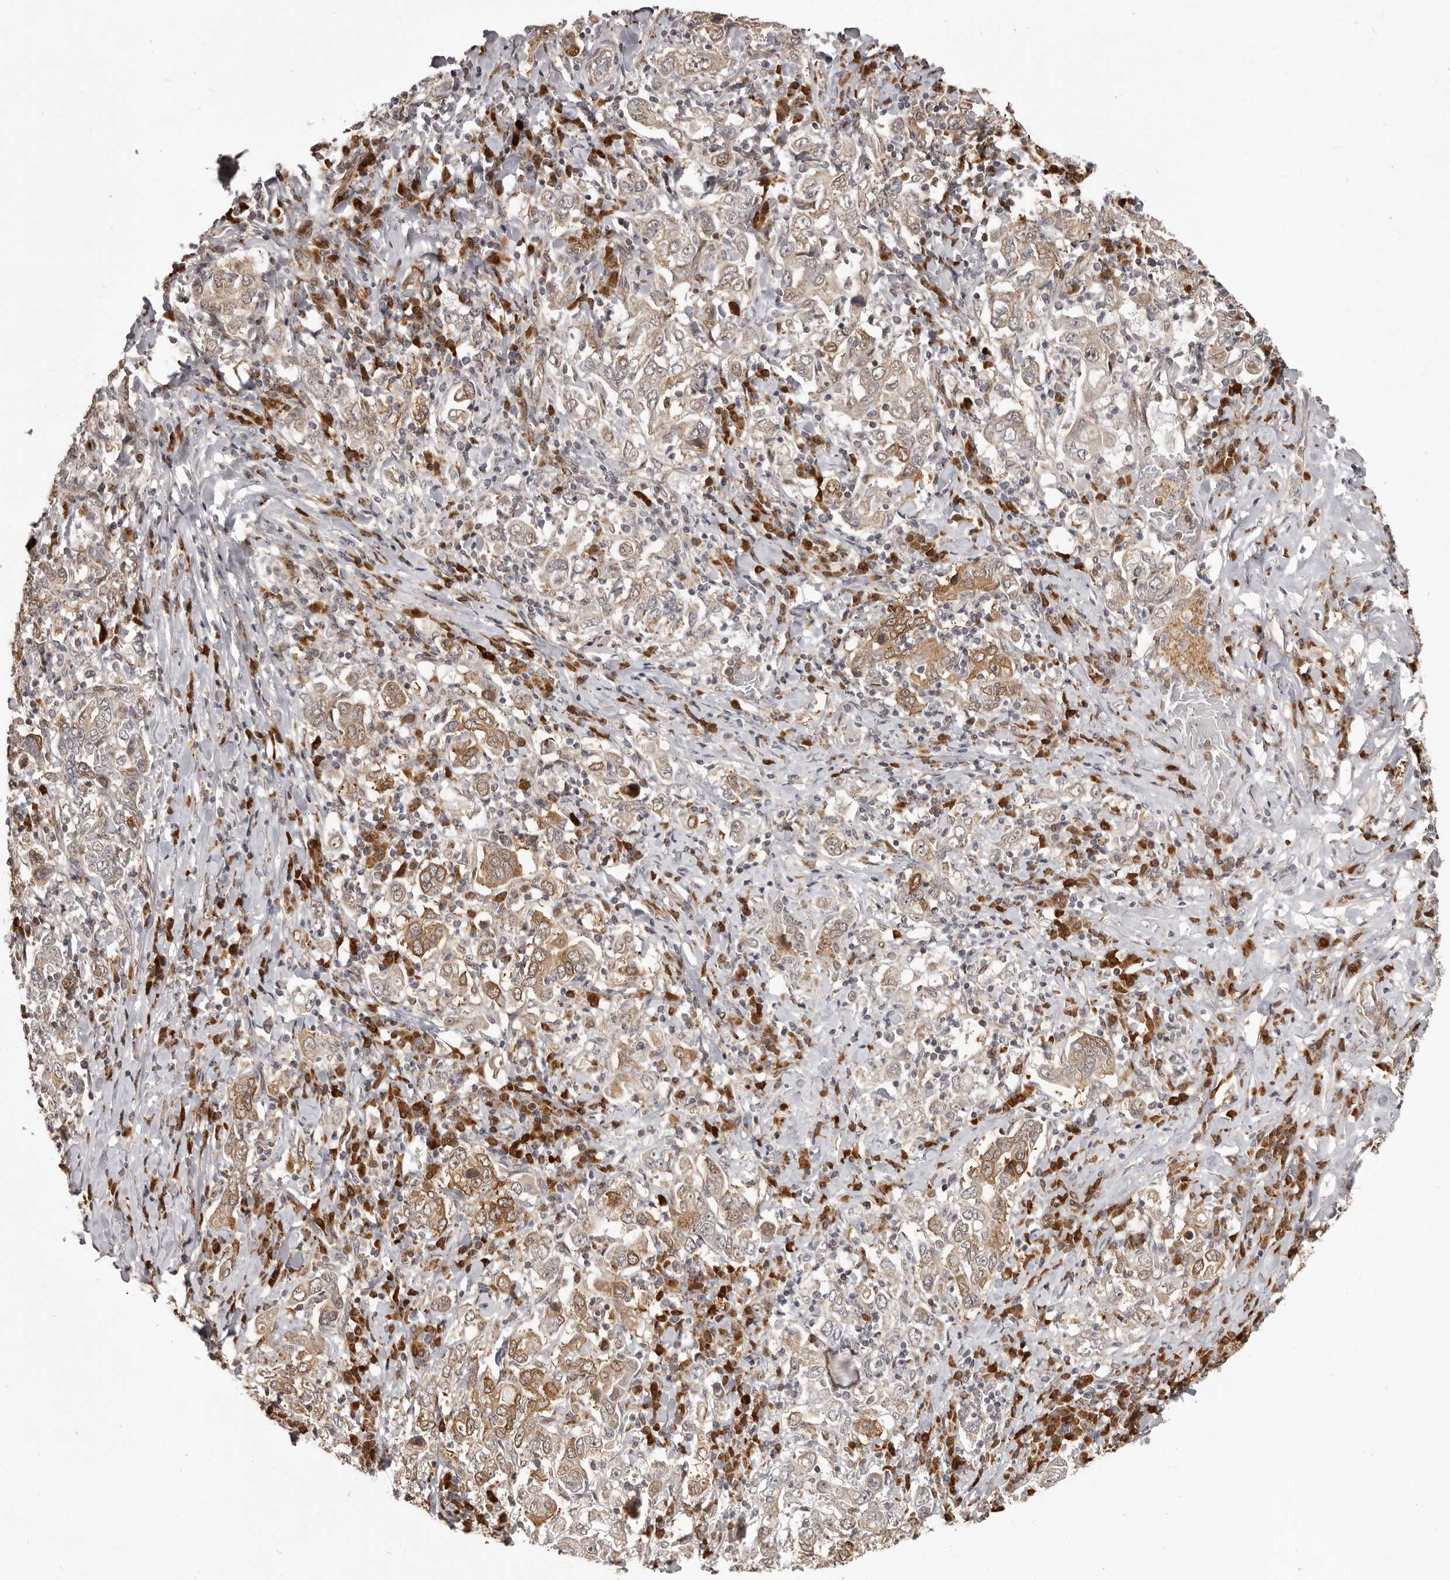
{"staining": {"intensity": "moderate", "quantity": "25%-75%", "location": "cytoplasmic/membranous"}, "tissue": "stomach cancer", "cell_type": "Tumor cells", "image_type": "cancer", "snomed": [{"axis": "morphology", "description": "Adenocarcinoma, NOS"}, {"axis": "topography", "description": "Stomach, upper"}], "caption": "Immunohistochemical staining of human stomach cancer (adenocarcinoma) displays medium levels of moderate cytoplasmic/membranous expression in approximately 25%-75% of tumor cells.", "gene": "GFOD1", "patient": {"sex": "male", "age": 62}}